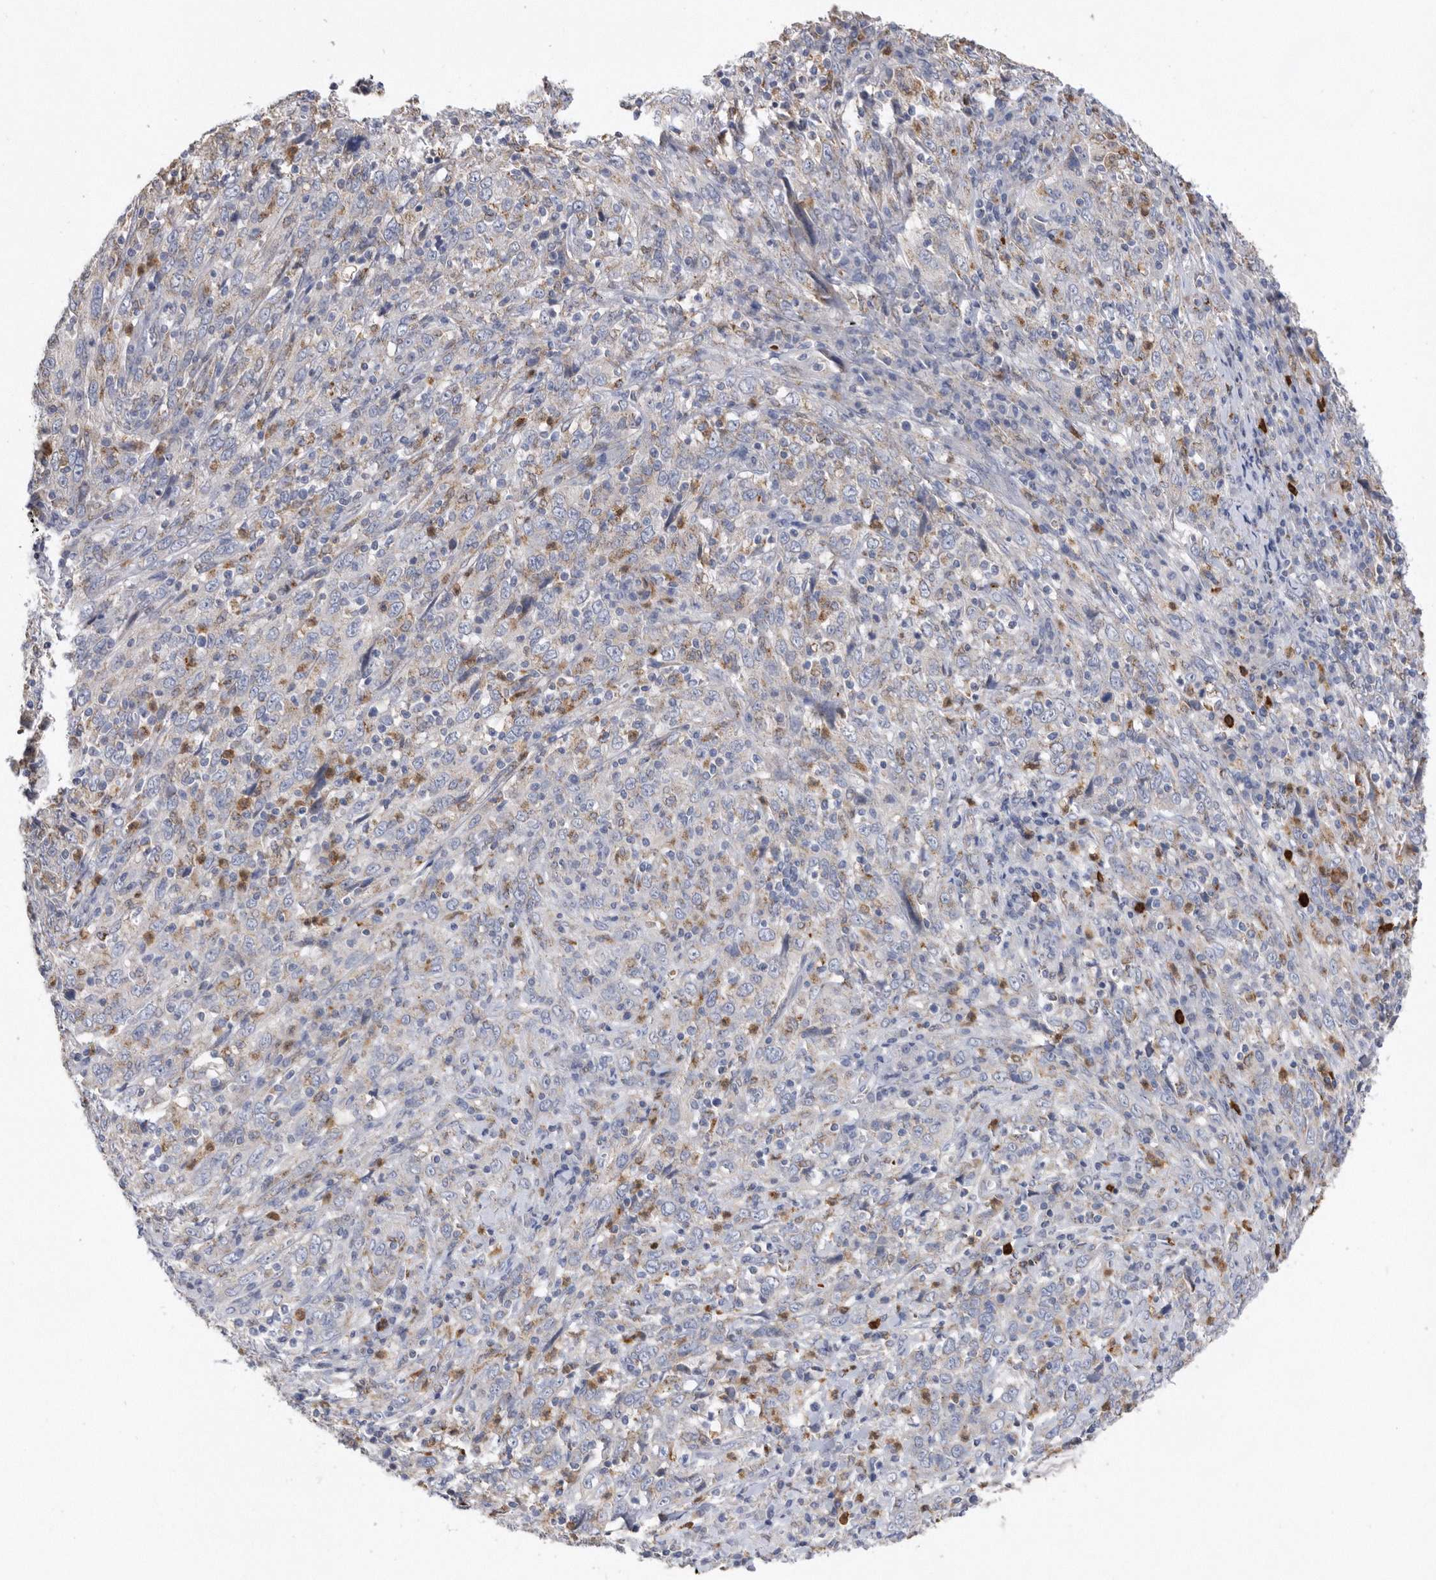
{"staining": {"intensity": "weak", "quantity": "<25%", "location": "cytoplasmic/membranous"}, "tissue": "cervical cancer", "cell_type": "Tumor cells", "image_type": "cancer", "snomed": [{"axis": "morphology", "description": "Squamous cell carcinoma, NOS"}, {"axis": "topography", "description": "Cervix"}], "caption": "Tumor cells show no significant protein positivity in cervical cancer. Nuclei are stained in blue.", "gene": "CRISPLD2", "patient": {"sex": "female", "age": 46}}